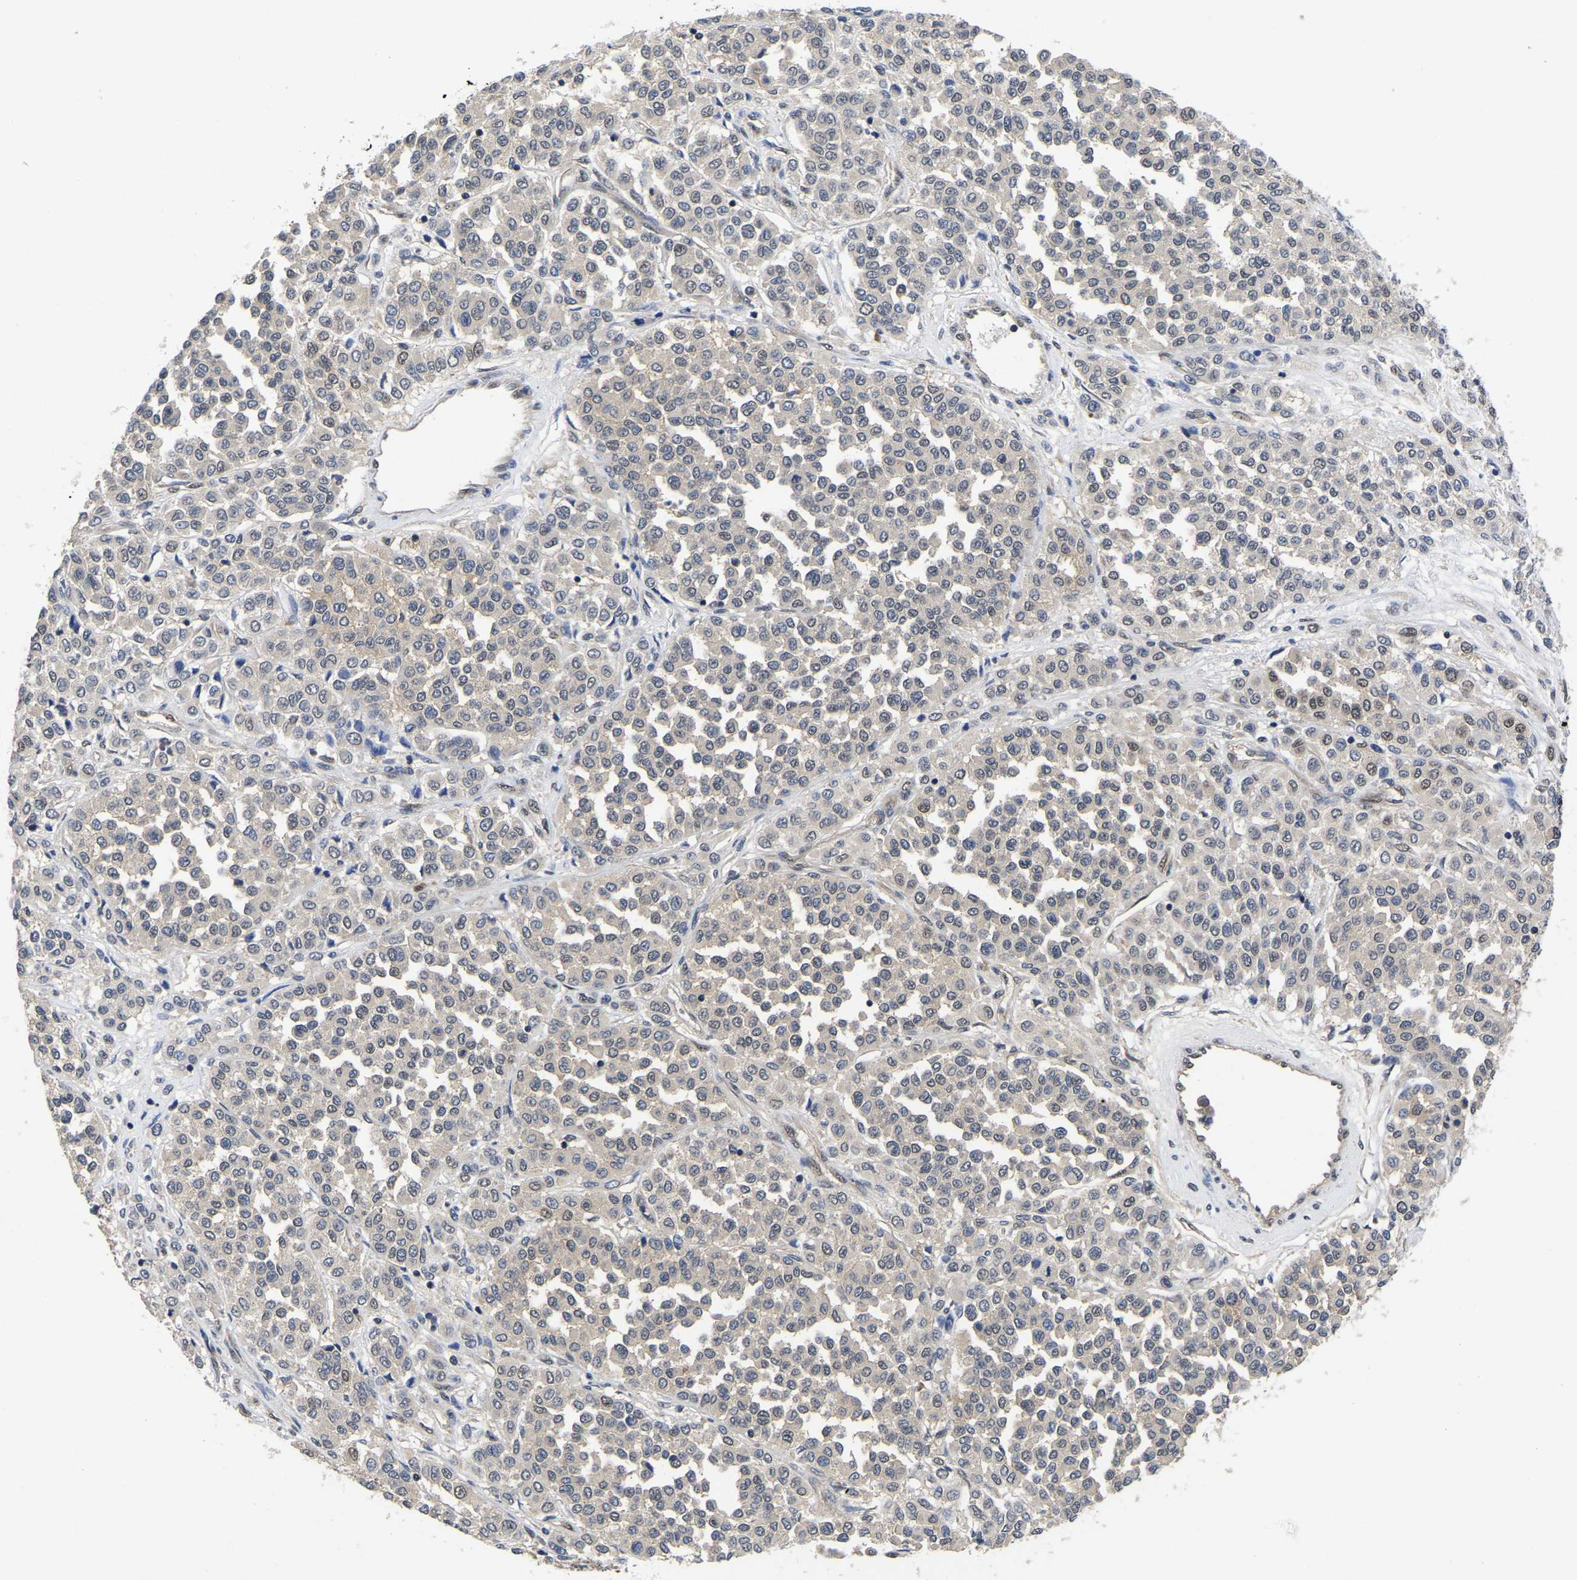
{"staining": {"intensity": "negative", "quantity": "none", "location": "none"}, "tissue": "melanoma", "cell_type": "Tumor cells", "image_type": "cancer", "snomed": [{"axis": "morphology", "description": "Malignant melanoma, Metastatic site"}, {"axis": "topography", "description": "Pancreas"}], "caption": "This is a histopathology image of immunohistochemistry (IHC) staining of melanoma, which shows no positivity in tumor cells. (Brightfield microscopy of DAB (3,3'-diaminobenzidine) immunohistochemistry (IHC) at high magnification).", "gene": "MCOLN2", "patient": {"sex": "female", "age": 30}}